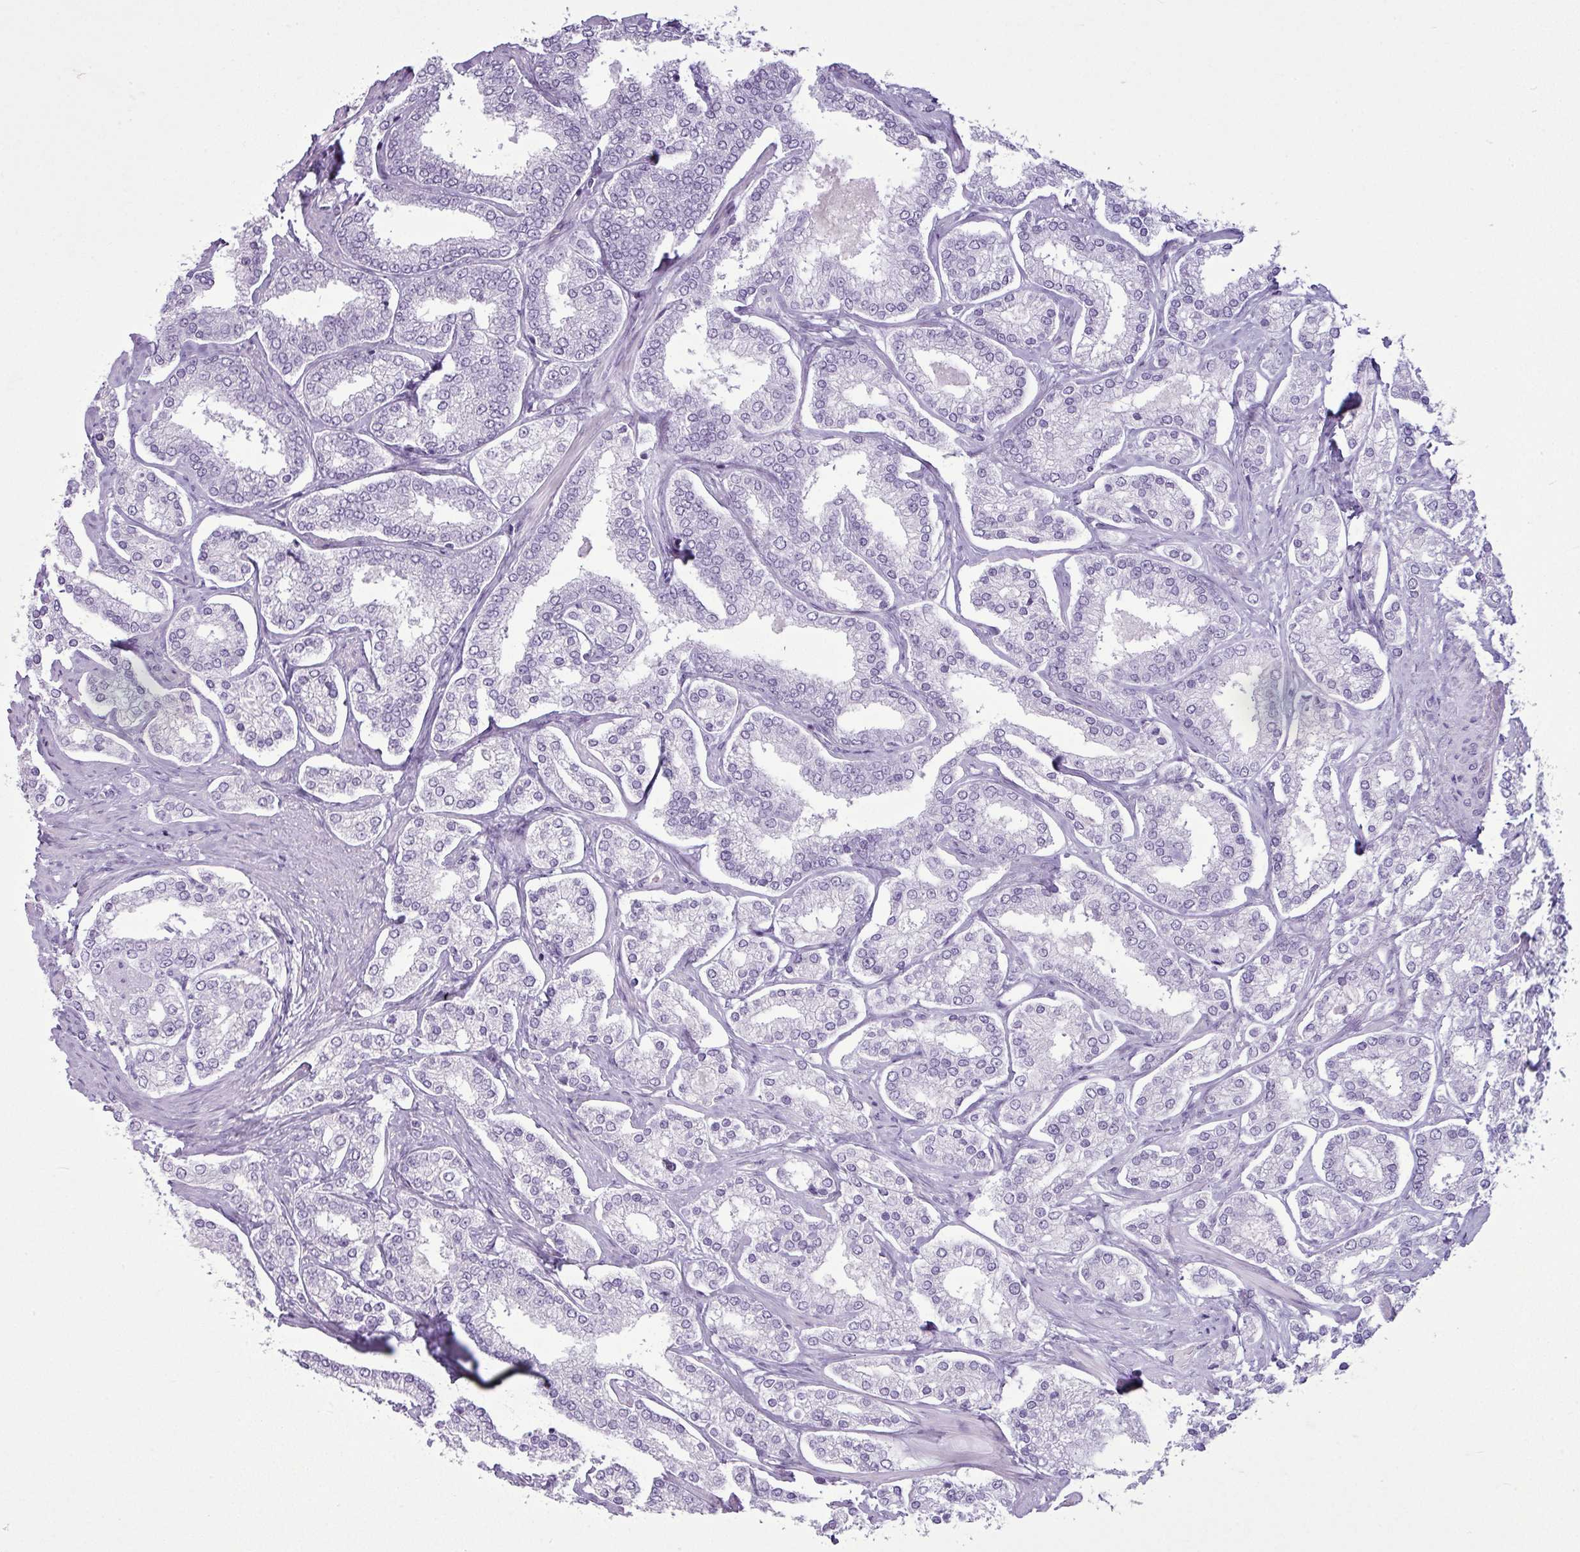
{"staining": {"intensity": "negative", "quantity": "none", "location": "none"}, "tissue": "prostate cancer", "cell_type": "Tumor cells", "image_type": "cancer", "snomed": [{"axis": "morphology", "description": "Normal tissue, NOS"}, {"axis": "morphology", "description": "Adenocarcinoma, High grade"}, {"axis": "topography", "description": "Prostate"}], "caption": "Tumor cells are negative for brown protein staining in adenocarcinoma (high-grade) (prostate). The staining is performed using DAB brown chromogen with nuclei counter-stained in using hematoxylin.", "gene": "AMY1B", "patient": {"sex": "male", "age": 83}}